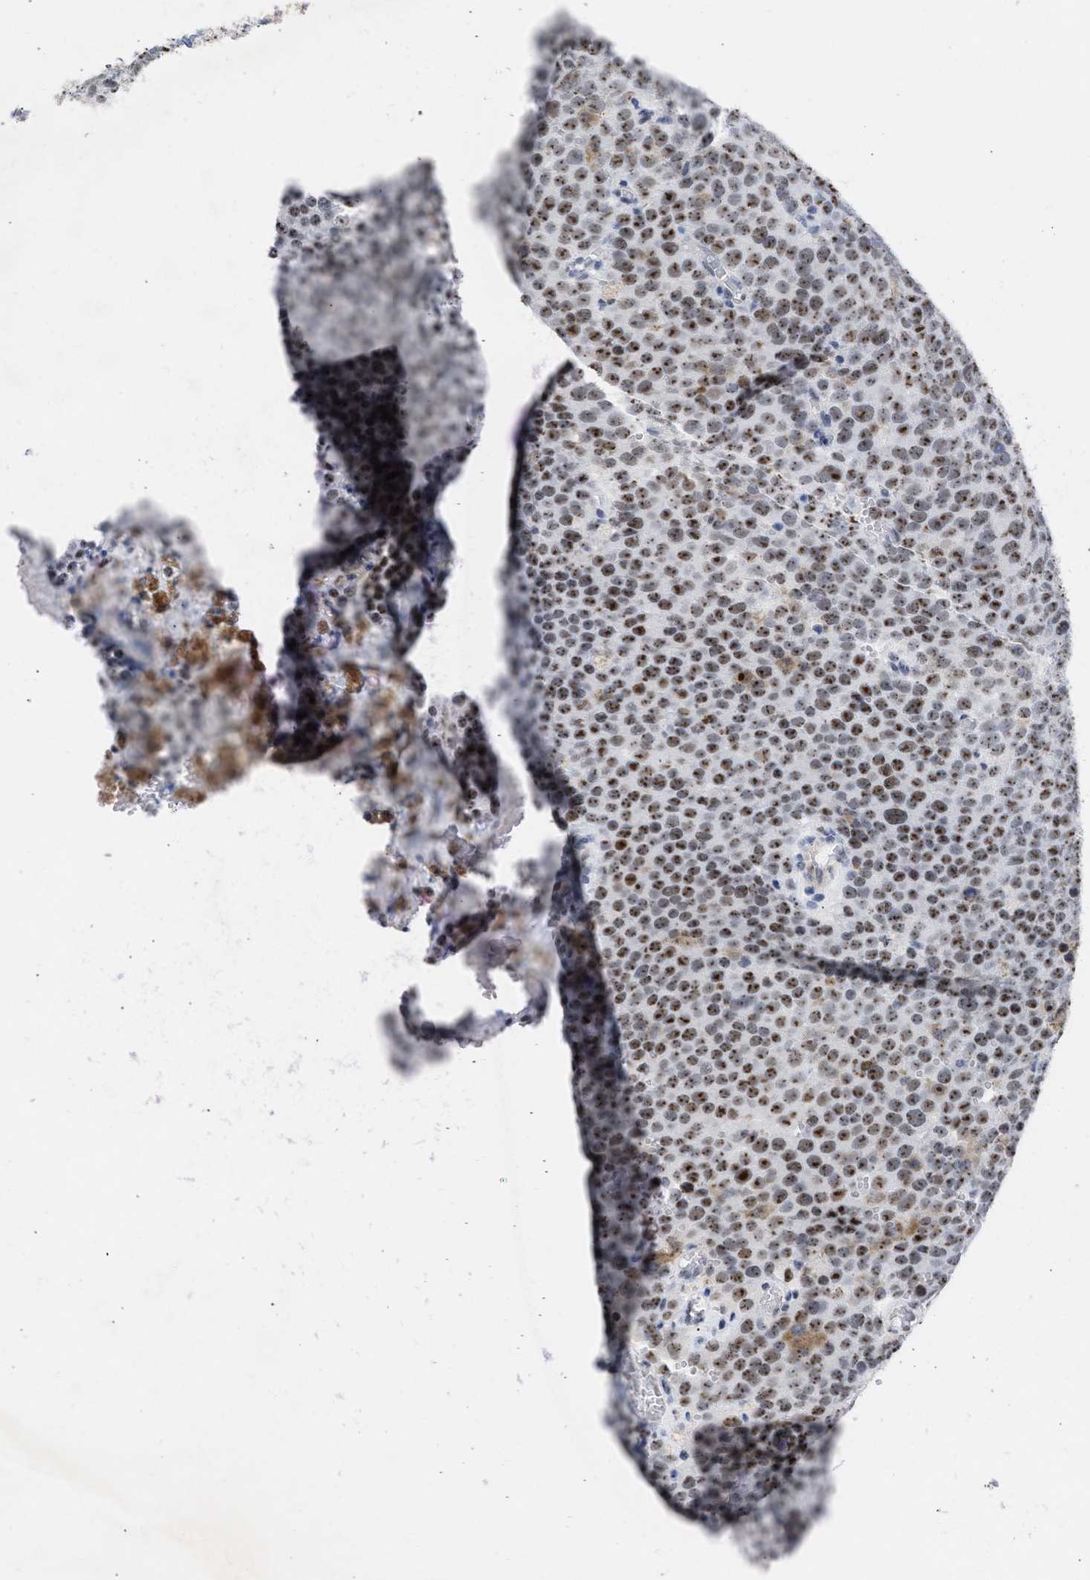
{"staining": {"intensity": "moderate", "quantity": ">75%", "location": "nuclear"}, "tissue": "testis cancer", "cell_type": "Tumor cells", "image_type": "cancer", "snomed": [{"axis": "morphology", "description": "Normal tissue, NOS"}, {"axis": "morphology", "description": "Seminoma, NOS"}, {"axis": "topography", "description": "Testis"}], "caption": "This is a photomicrograph of IHC staining of testis cancer (seminoma), which shows moderate staining in the nuclear of tumor cells.", "gene": "DDX41", "patient": {"sex": "male", "age": 71}}